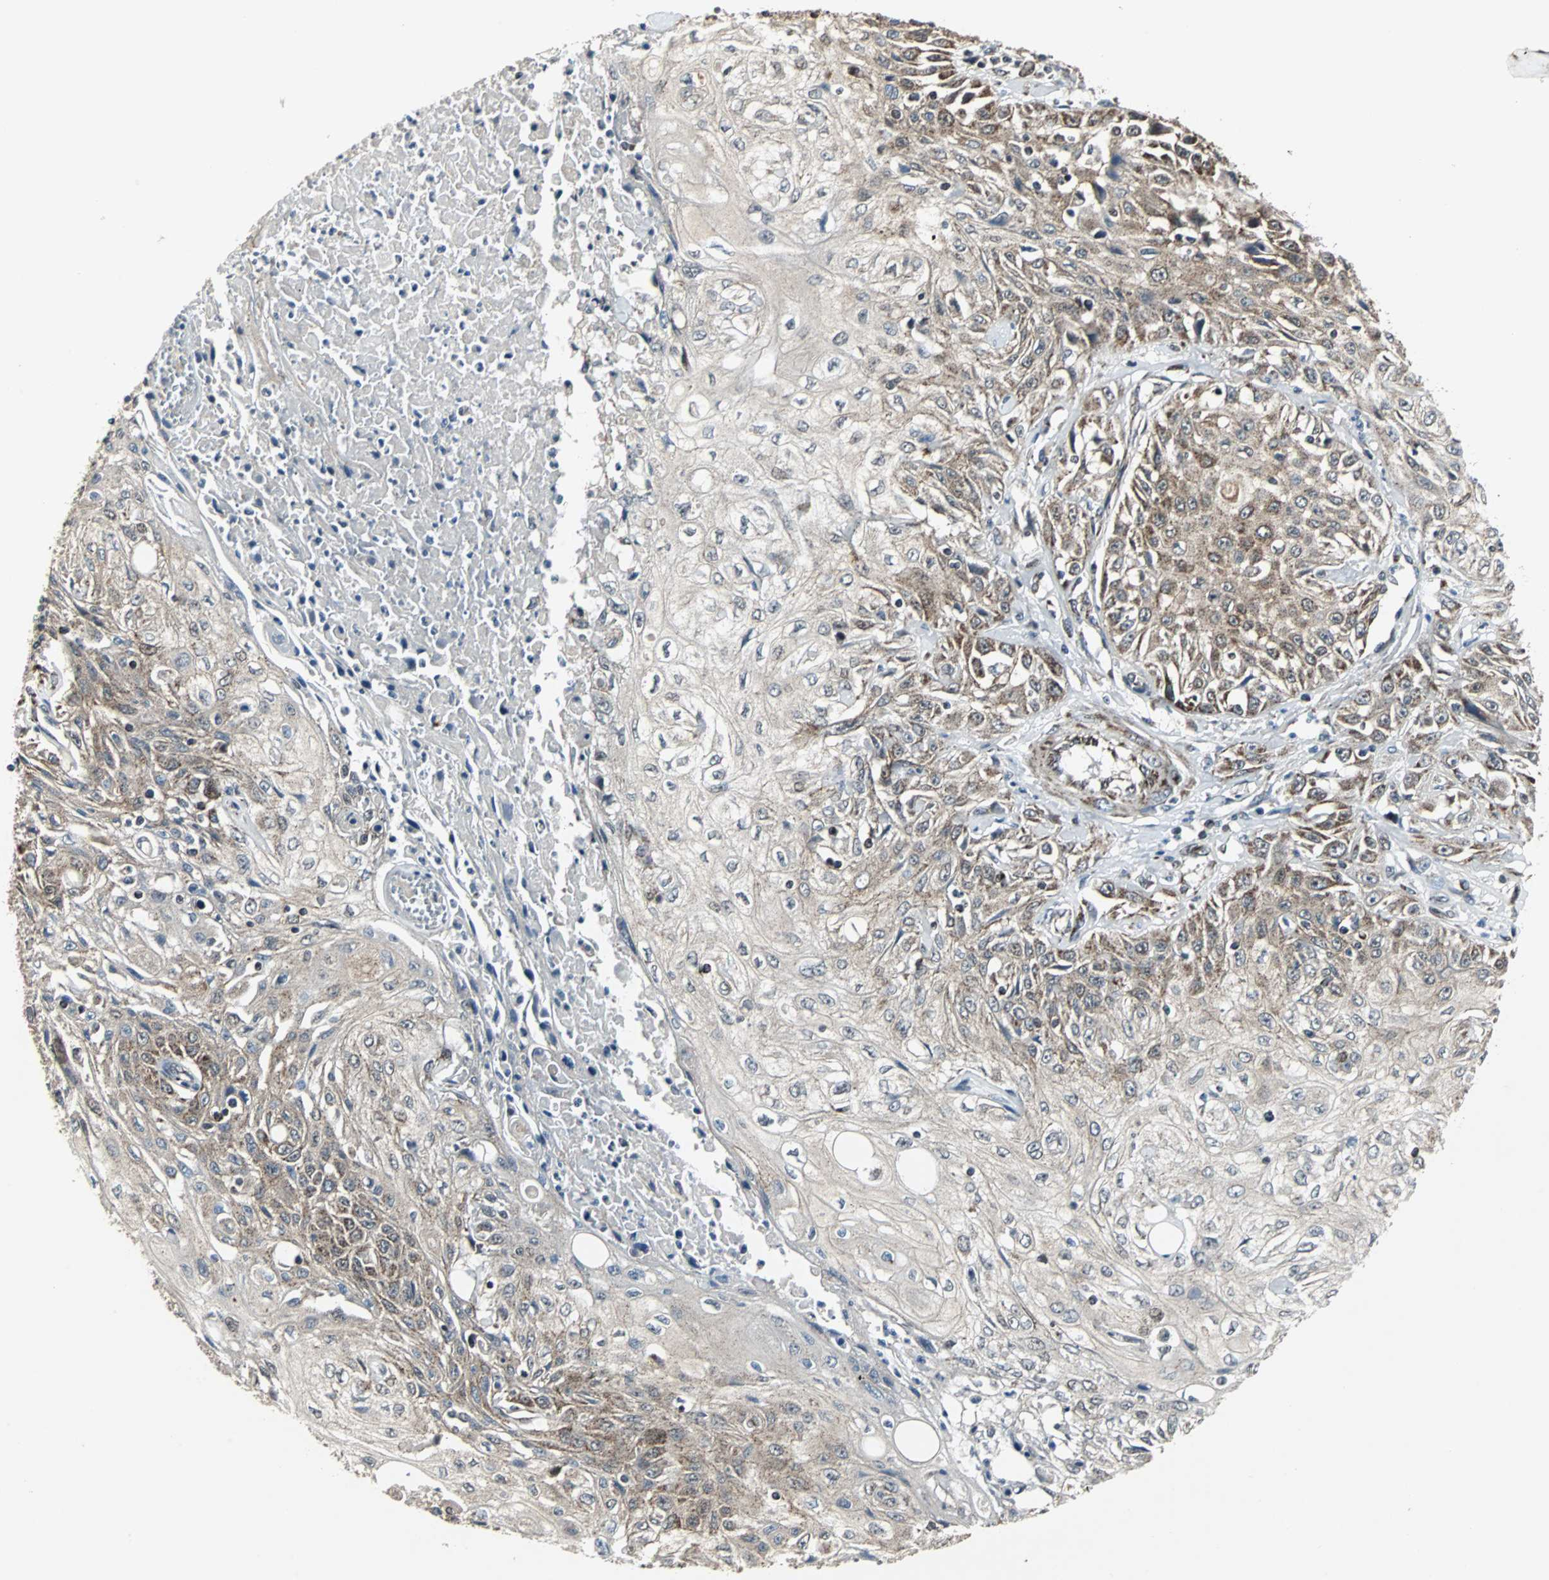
{"staining": {"intensity": "moderate", "quantity": "25%-75%", "location": "cytoplasmic/membranous"}, "tissue": "skin cancer", "cell_type": "Tumor cells", "image_type": "cancer", "snomed": [{"axis": "morphology", "description": "Squamous cell carcinoma, NOS"}, {"axis": "topography", "description": "Skin"}], "caption": "There is medium levels of moderate cytoplasmic/membranous expression in tumor cells of skin squamous cell carcinoma, as demonstrated by immunohistochemical staining (brown color).", "gene": "MRPL40", "patient": {"sex": "male", "age": 75}}